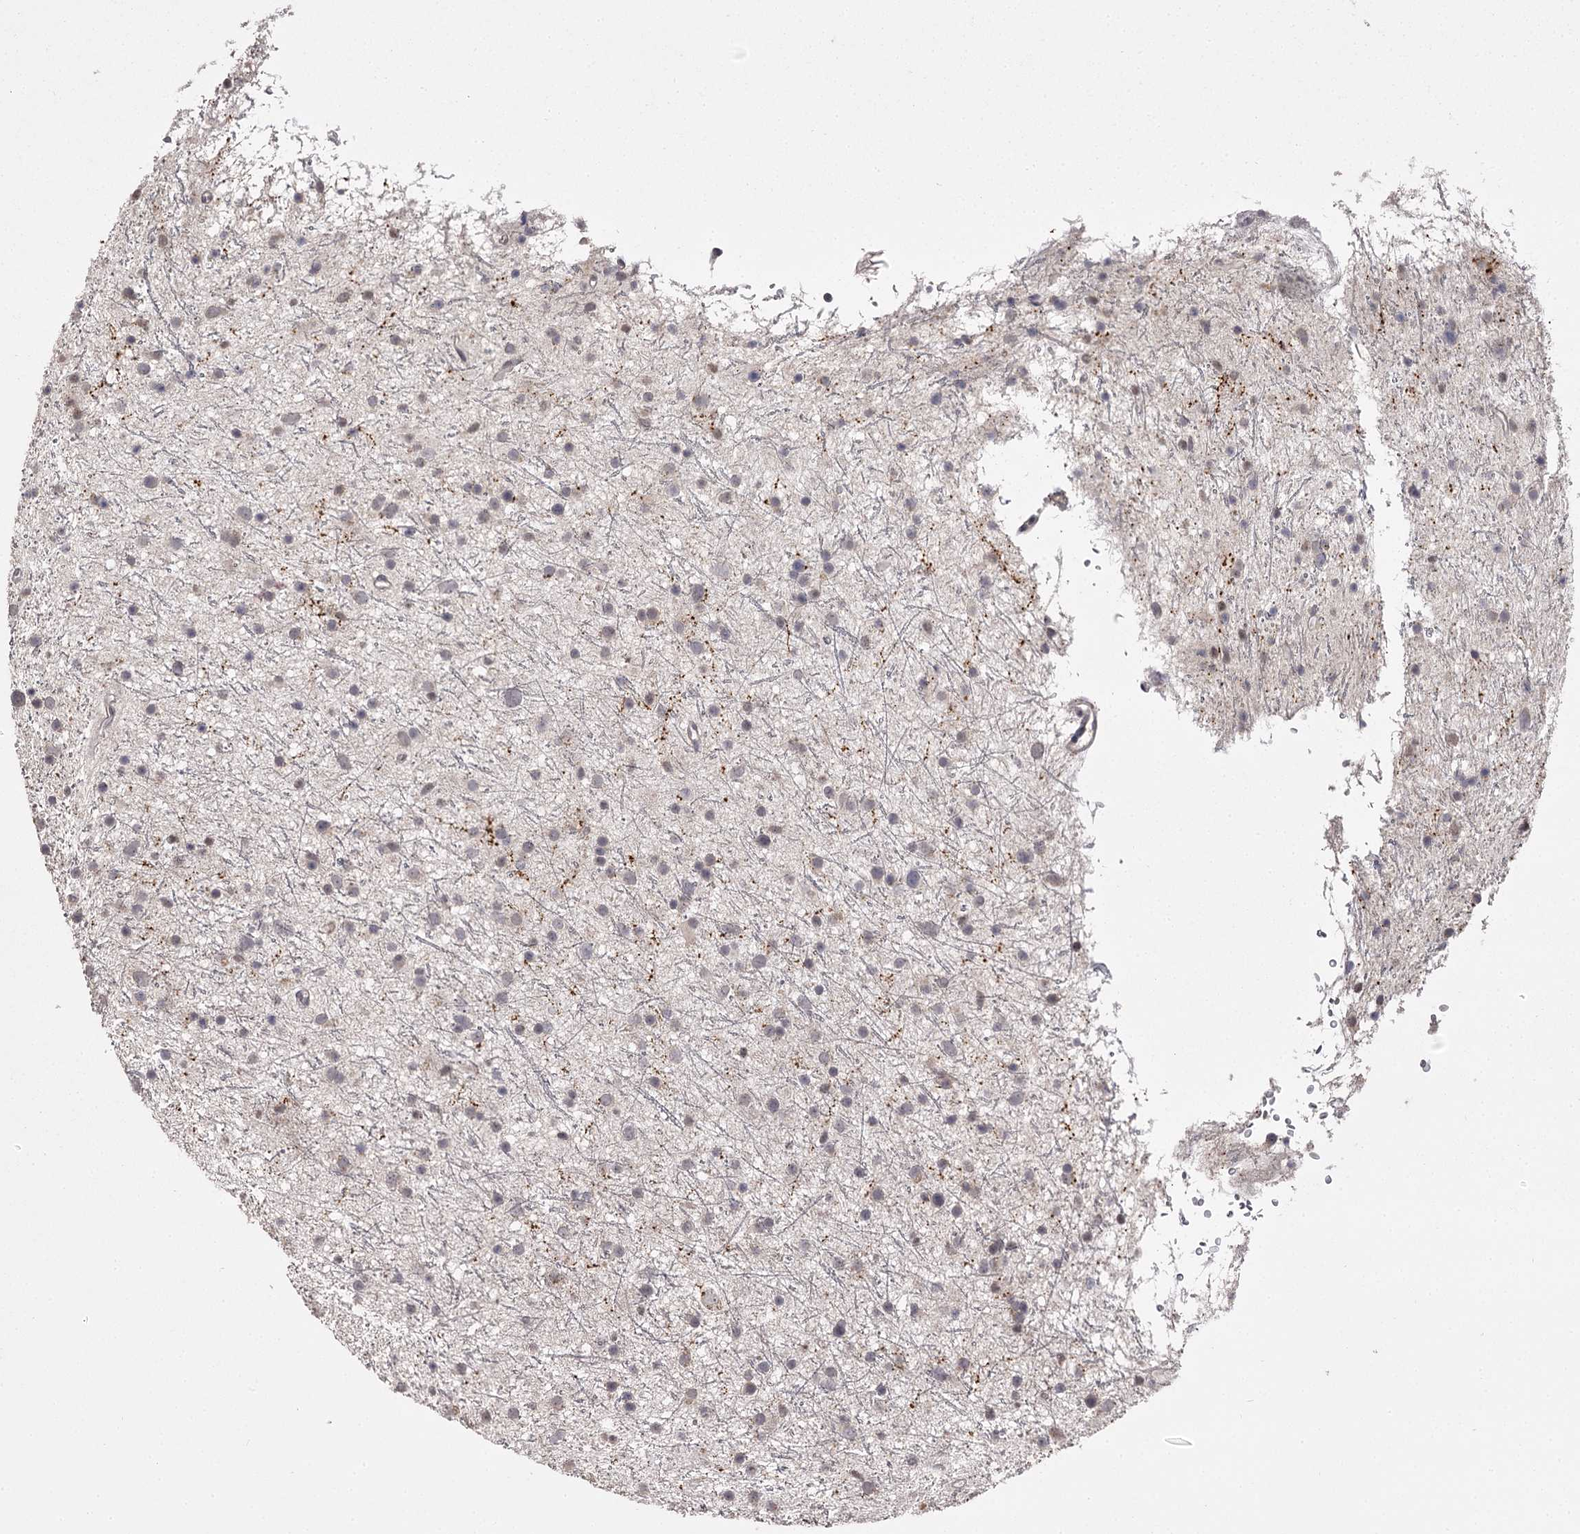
{"staining": {"intensity": "negative", "quantity": "none", "location": "none"}, "tissue": "glioma", "cell_type": "Tumor cells", "image_type": "cancer", "snomed": [{"axis": "morphology", "description": "Glioma, malignant, Low grade"}, {"axis": "topography", "description": "Cerebral cortex"}], "caption": "Tumor cells are negative for protein expression in human glioma.", "gene": "SLC32A1", "patient": {"sex": "female", "age": 39}}